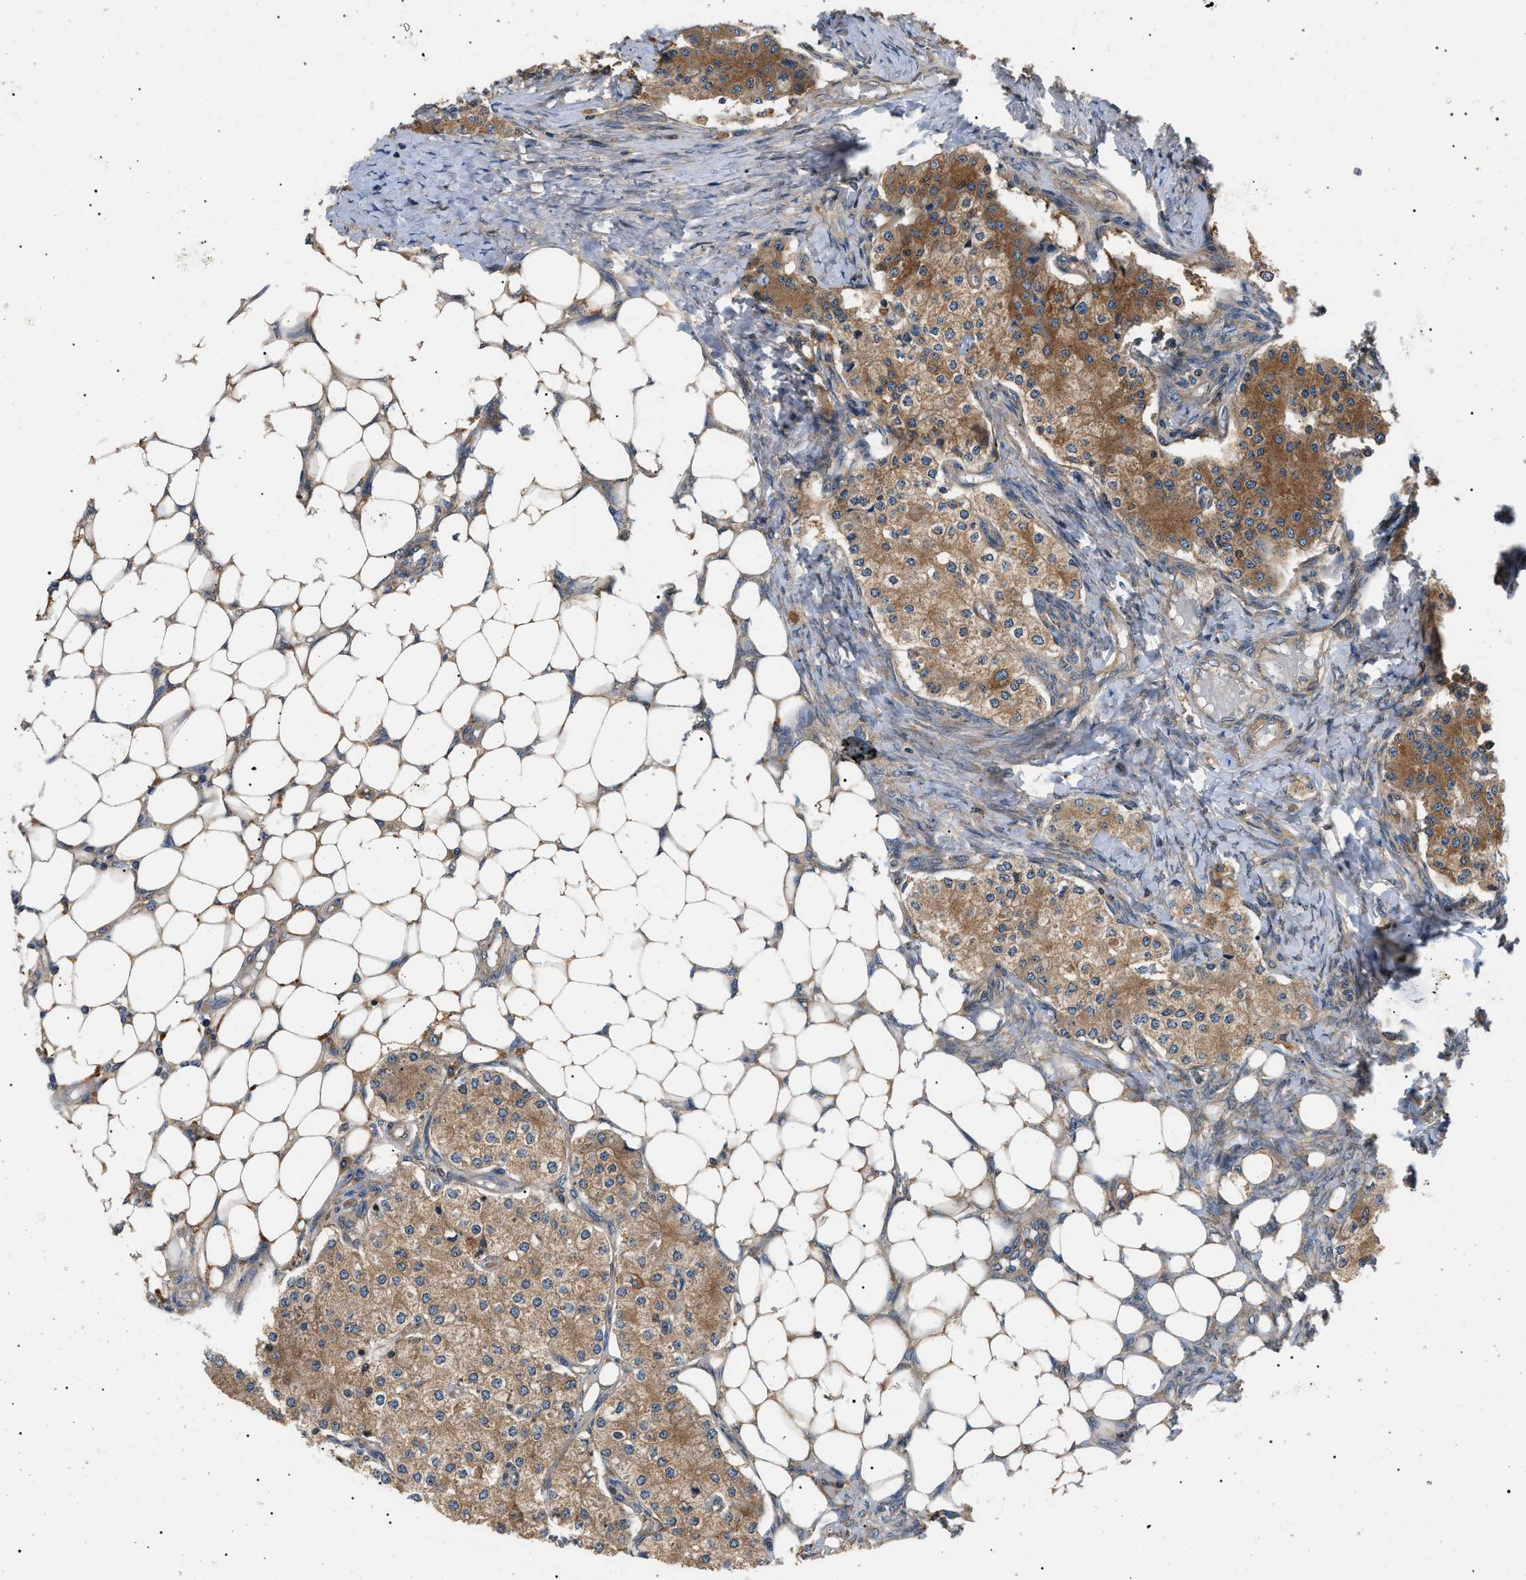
{"staining": {"intensity": "moderate", "quantity": ">75%", "location": "cytoplasmic/membranous"}, "tissue": "carcinoid", "cell_type": "Tumor cells", "image_type": "cancer", "snomed": [{"axis": "morphology", "description": "Carcinoid, malignant, NOS"}, {"axis": "topography", "description": "Colon"}], "caption": "A brown stain labels moderate cytoplasmic/membranous expression of a protein in human carcinoid (malignant) tumor cells.", "gene": "PPM1B", "patient": {"sex": "female", "age": 52}}